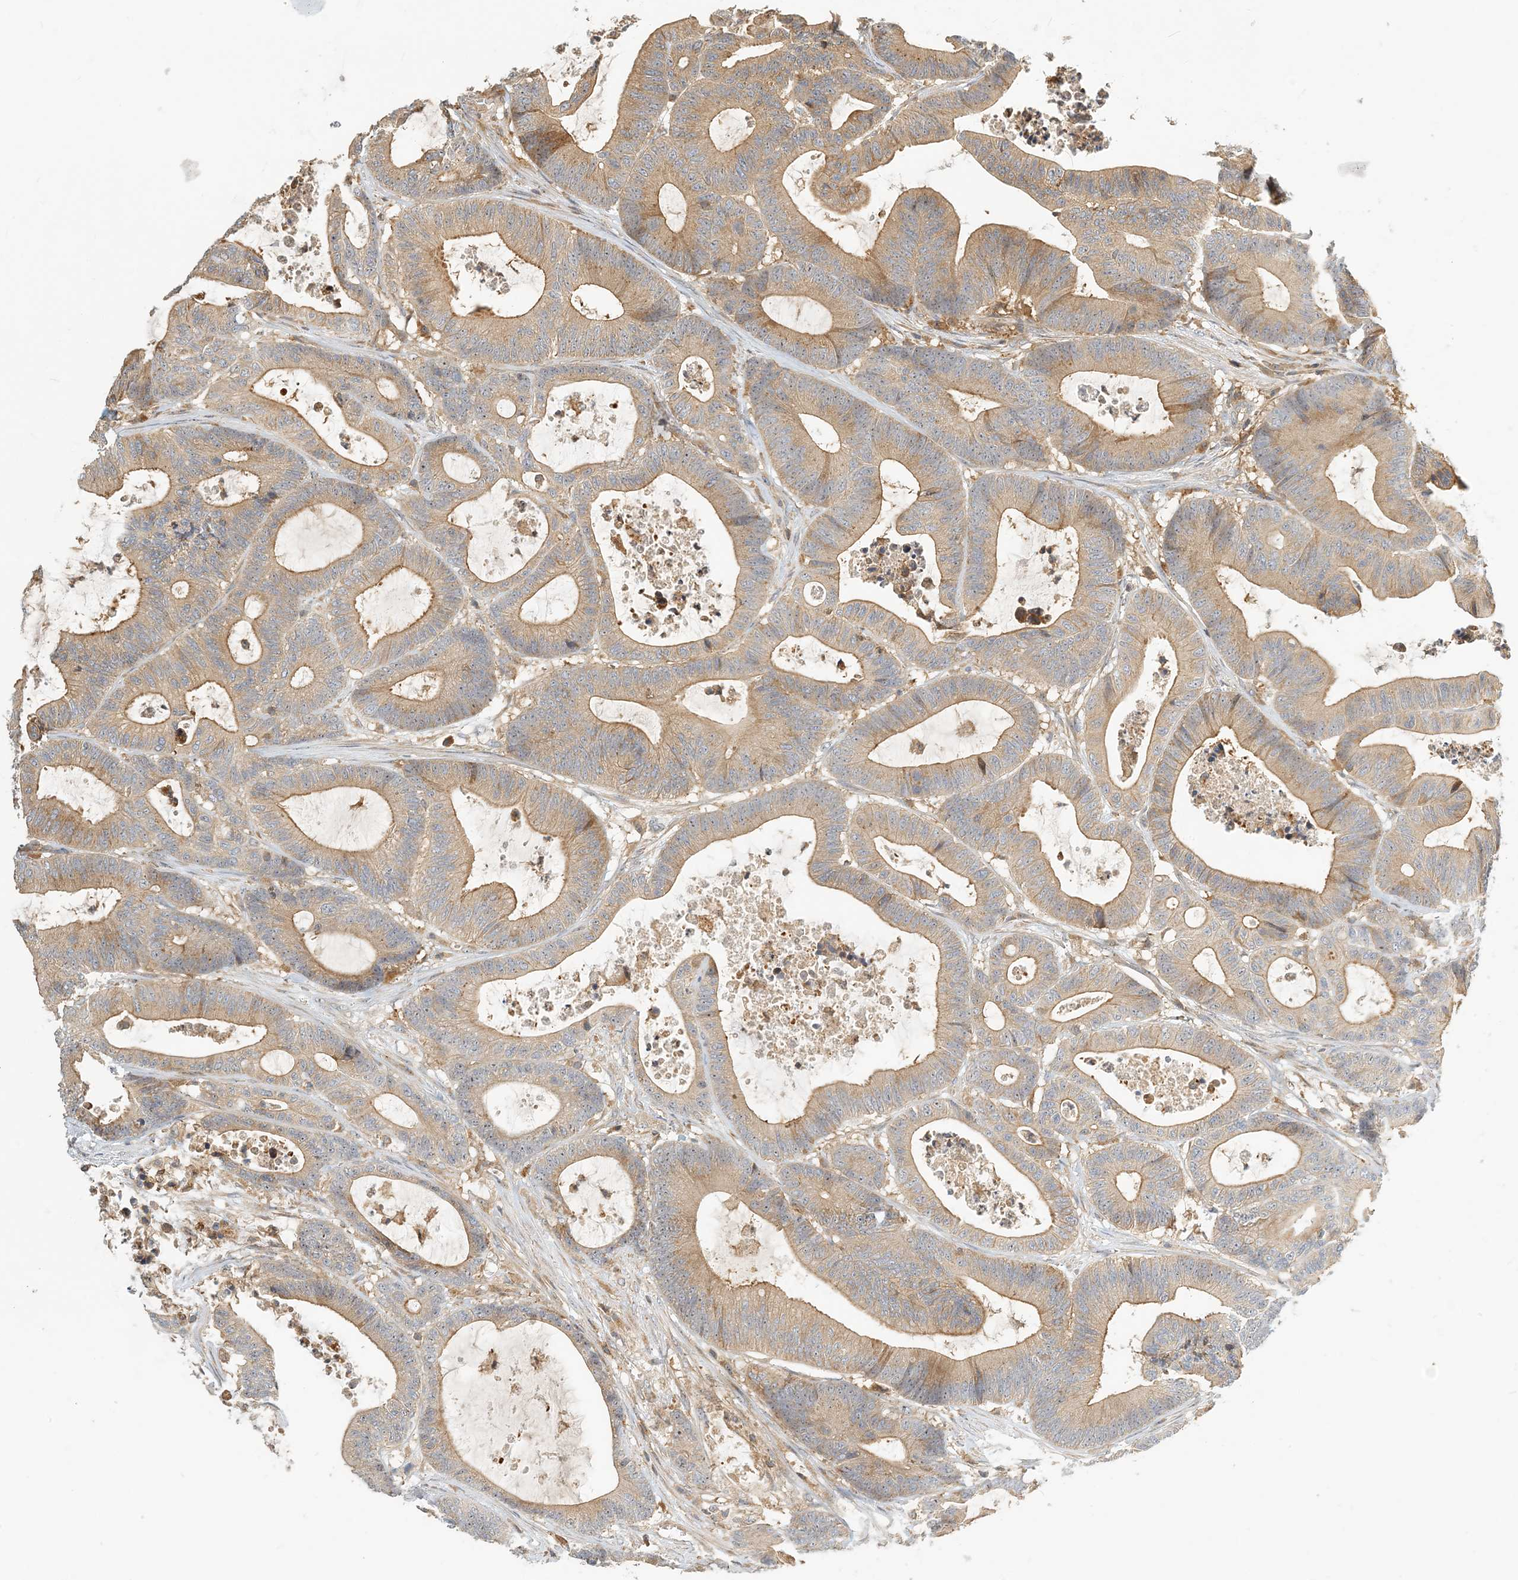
{"staining": {"intensity": "moderate", "quantity": ">75%", "location": "cytoplasmic/membranous"}, "tissue": "colorectal cancer", "cell_type": "Tumor cells", "image_type": "cancer", "snomed": [{"axis": "morphology", "description": "Adenocarcinoma, NOS"}, {"axis": "topography", "description": "Colon"}], "caption": "Protein staining of colorectal cancer (adenocarcinoma) tissue reveals moderate cytoplasmic/membranous staining in approximately >75% of tumor cells. (IHC, brightfield microscopy, high magnification).", "gene": "COLEC11", "patient": {"sex": "female", "age": 84}}